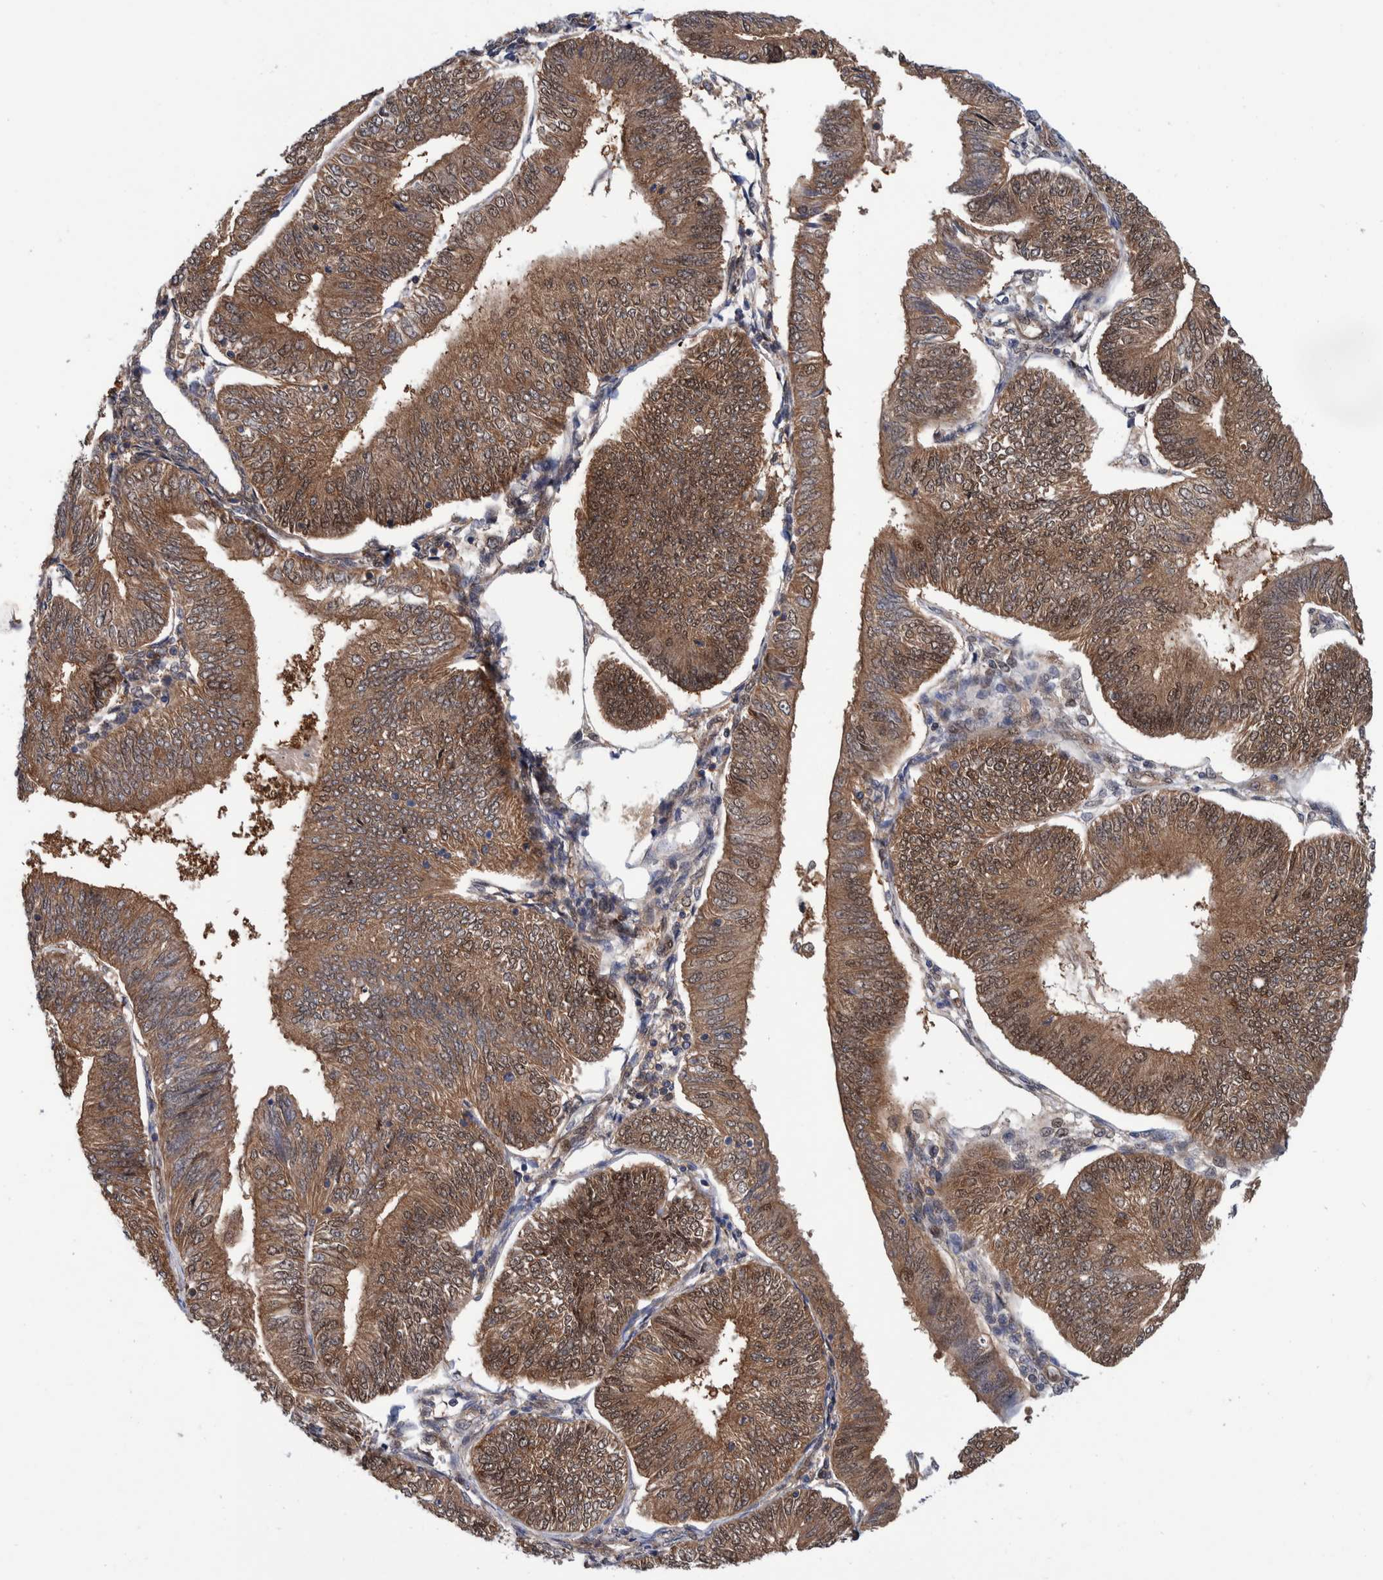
{"staining": {"intensity": "moderate", "quantity": ">75%", "location": "cytoplasmic/membranous"}, "tissue": "endometrial cancer", "cell_type": "Tumor cells", "image_type": "cancer", "snomed": [{"axis": "morphology", "description": "Adenocarcinoma, NOS"}, {"axis": "topography", "description": "Endometrium"}], "caption": "Adenocarcinoma (endometrial) stained with immunohistochemistry displays moderate cytoplasmic/membranous staining in about >75% of tumor cells. (DAB IHC with brightfield microscopy, high magnification).", "gene": "PFAS", "patient": {"sex": "female", "age": 58}}